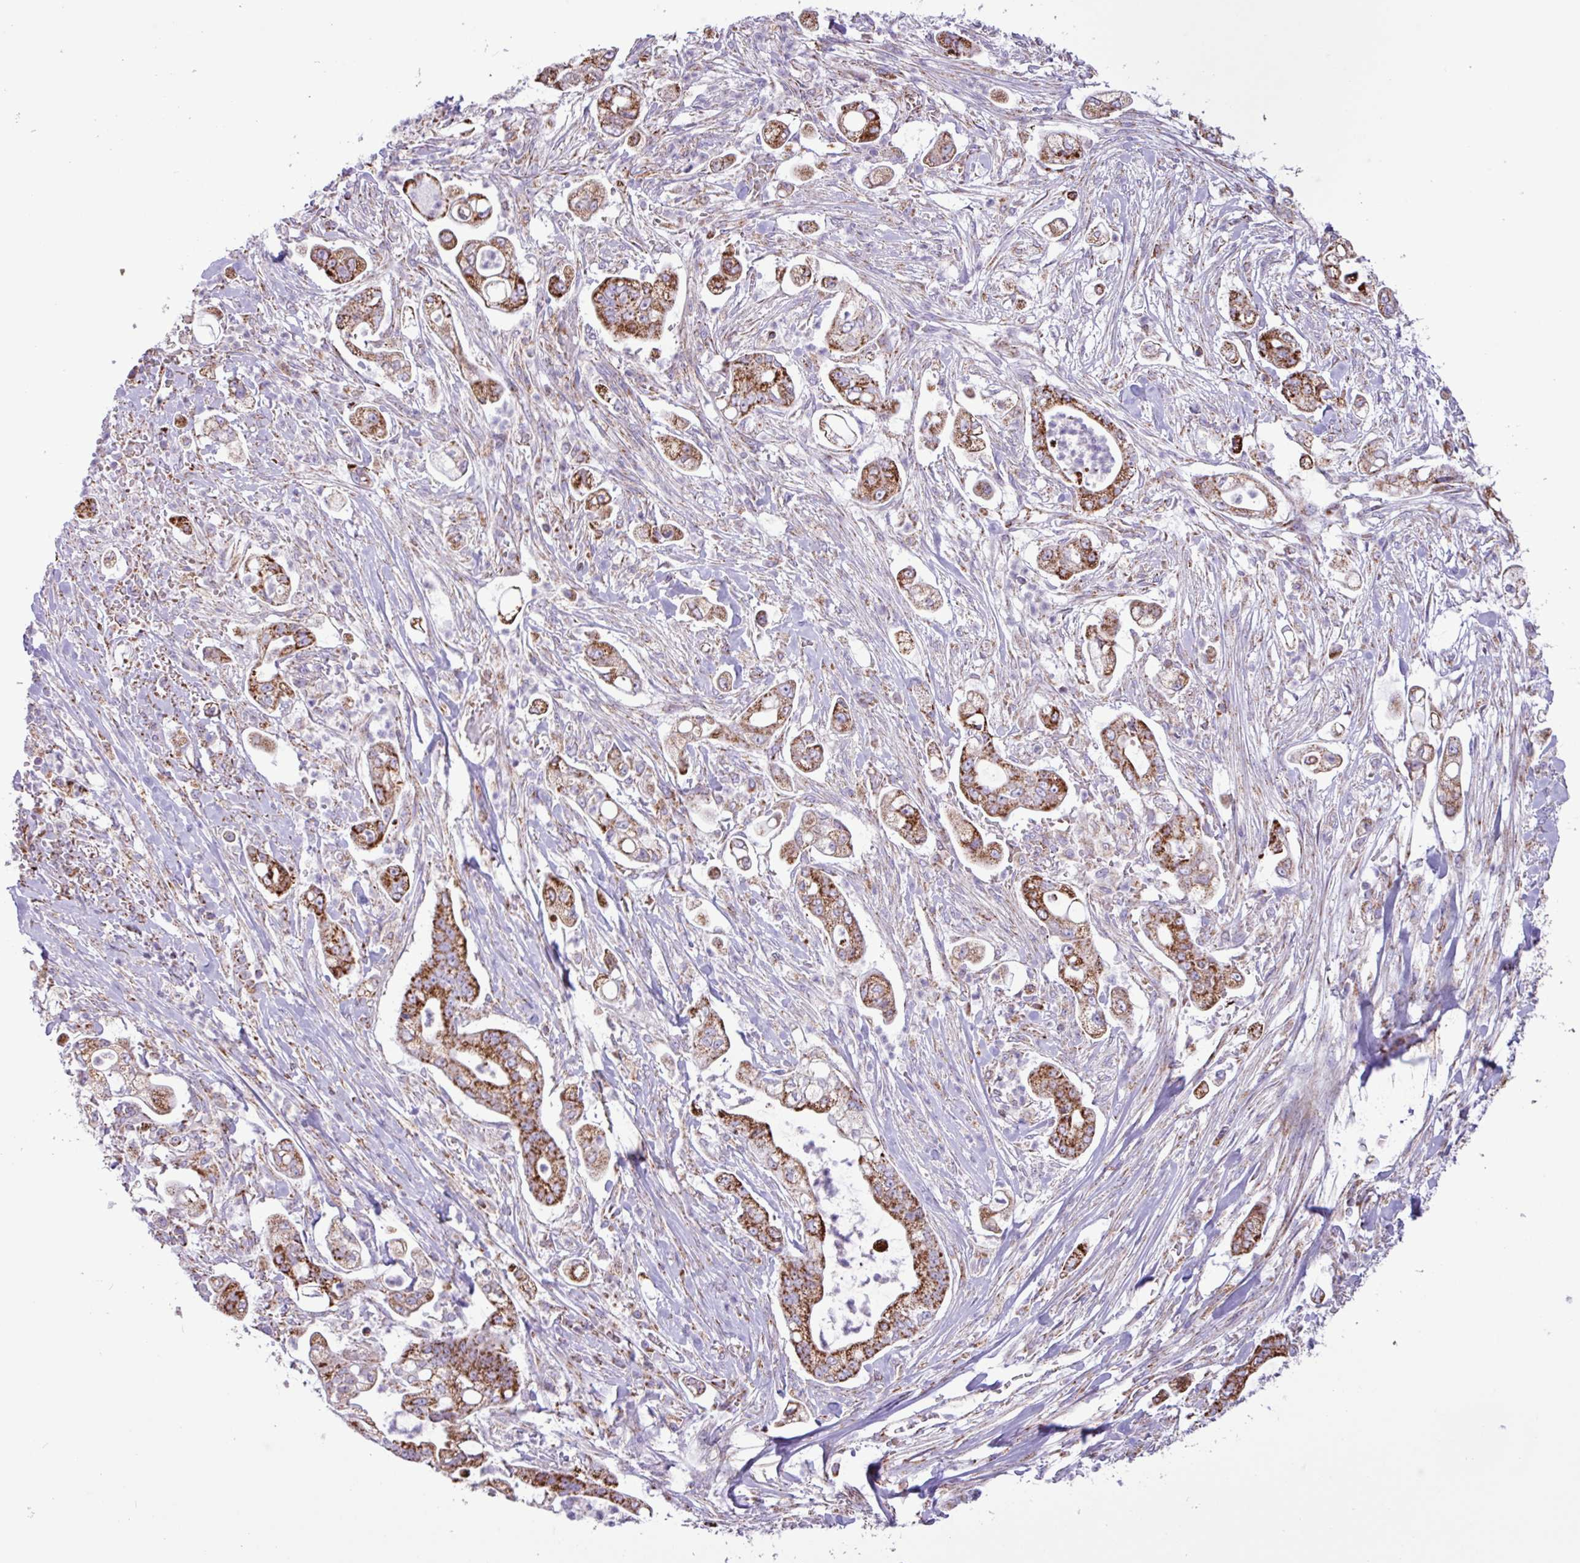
{"staining": {"intensity": "strong", "quantity": ">75%", "location": "cytoplasmic/membranous"}, "tissue": "pancreatic cancer", "cell_type": "Tumor cells", "image_type": "cancer", "snomed": [{"axis": "morphology", "description": "Adenocarcinoma, NOS"}, {"axis": "topography", "description": "Pancreas"}], "caption": "High-magnification brightfield microscopy of pancreatic cancer stained with DAB (3,3'-diaminobenzidine) (brown) and counterstained with hematoxylin (blue). tumor cells exhibit strong cytoplasmic/membranous positivity is appreciated in approximately>75% of cells.", "gene": "RTL3", "patient": {"sex": "female", "age": 69}}